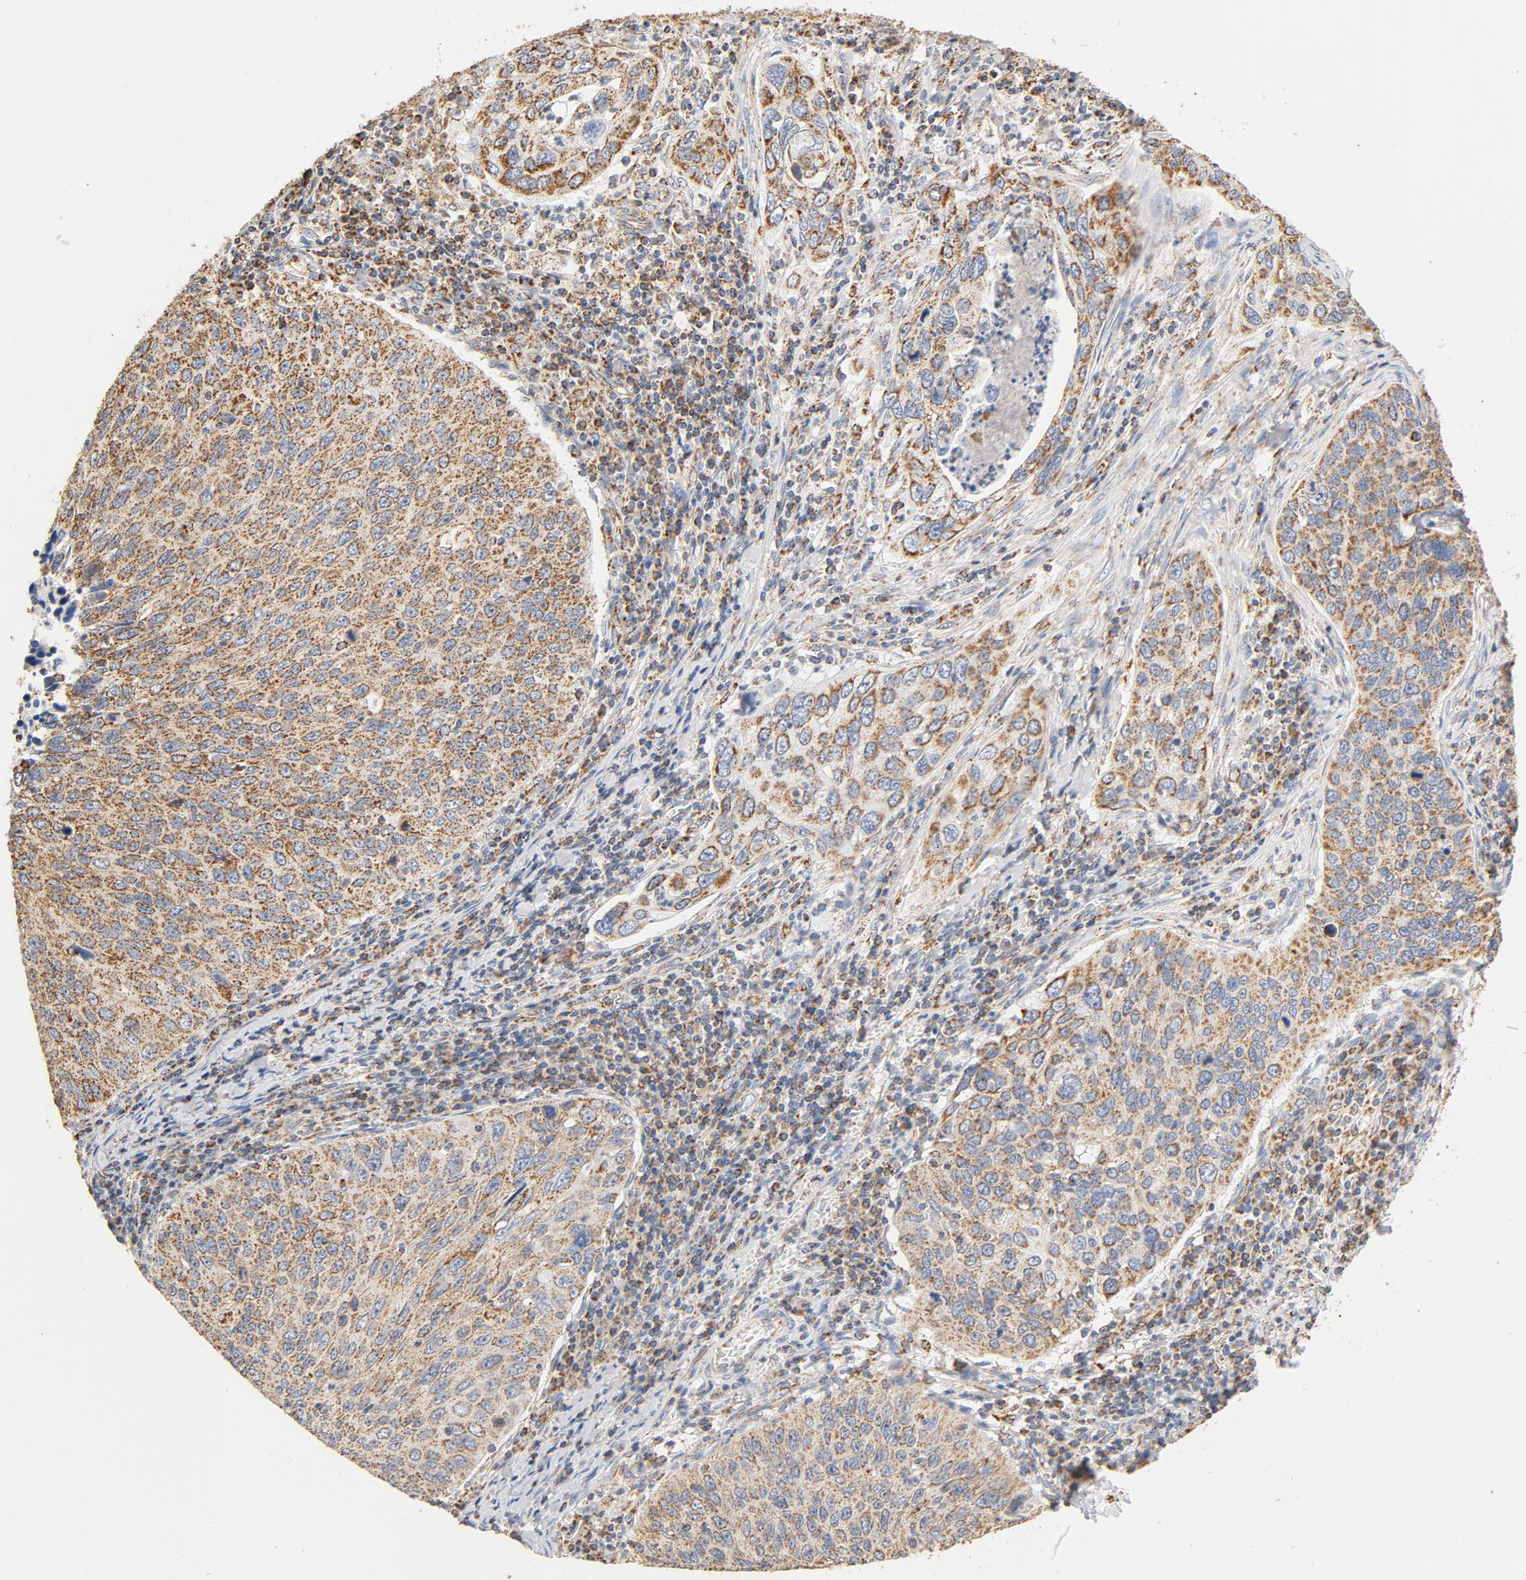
{"staining": {"intensity": "moderate", "quantity": ">75%", "location": "cytoplasmic/membranous"}, "tissue": "cervical cancer", "cell_type": "Tumor cells", "image_type": "cancer", "snomed": [{"axis": "morphology", "description": "Squamous cell carcinoma, NOS"}, {"axis": "topography", "description": "Cervix"}], "caption": "High-magnification brightfield microscopy of cervical cancer (squamous cell carcinoma) stained with DAB (brown) and counterstained with hematoxylin (blue). tumor cells exhibit moderate cytoplasmic/membranous positivity is seen in approximately>75% of cells.", "gene": "COX4I1", "patient": {"sex": "female", "age": 53}}